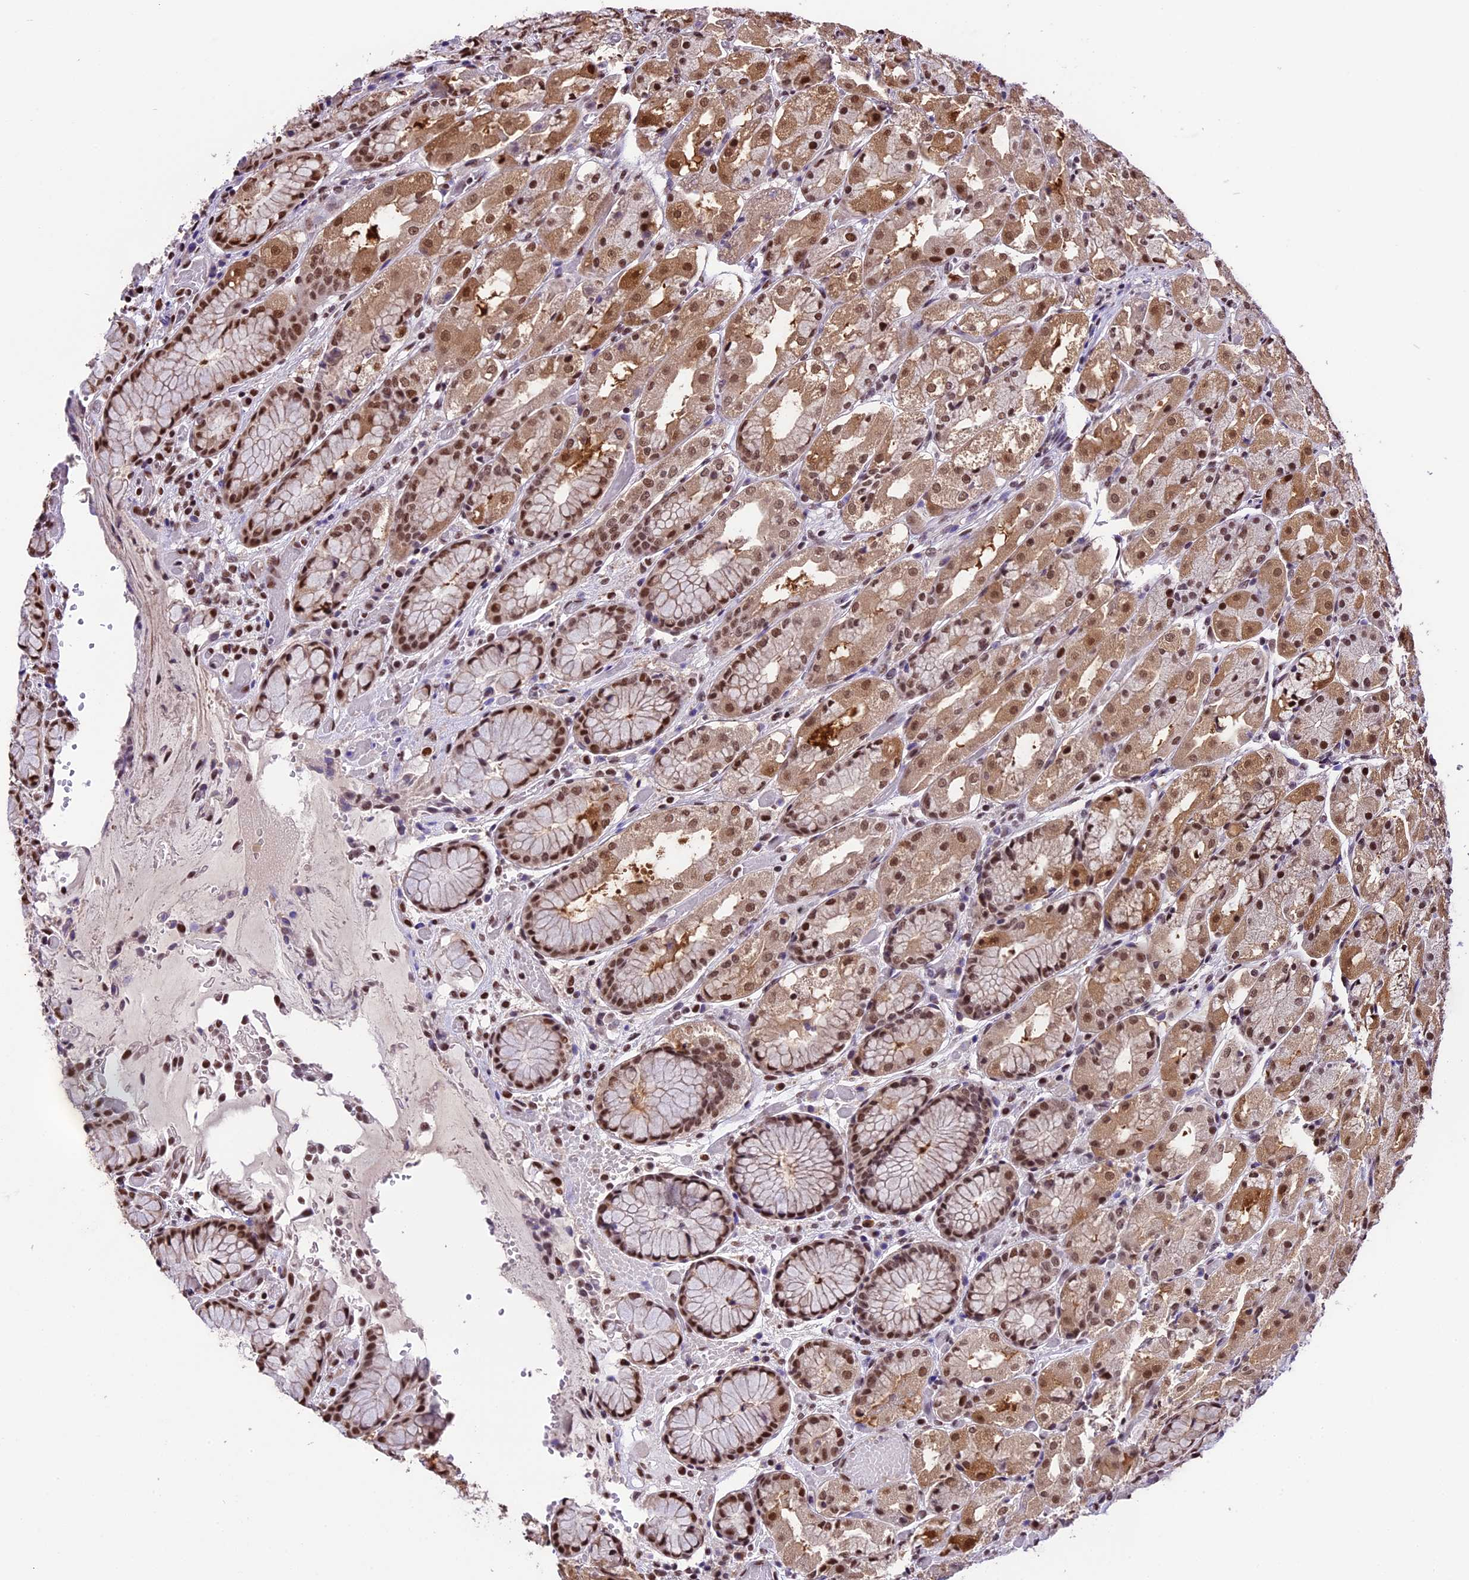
{"staining": {"intensity": "moderate", "quantity": ">75%", "location": "cytoplasmic/membranous,nuclear"}, "tissue": "stomach", "cell_type": "Glandular cells", "image_type": "normal", "snomed": [{"axis": "morphology", "description": "Normal tissue, NOS"}, {"axis": "topography", "description": "Stomach, upper"}], "caption": "Protein expression analysis of unremarkable stomach reveals moderate cytoplasmic/membranous,nuclear staining in approximately >75% of glandular cells. (brown staining indicates protein expression, while blue staining denotes nuclei).", "gene": "POLR3E", "patient": {"sex": "male", "age": 72}}